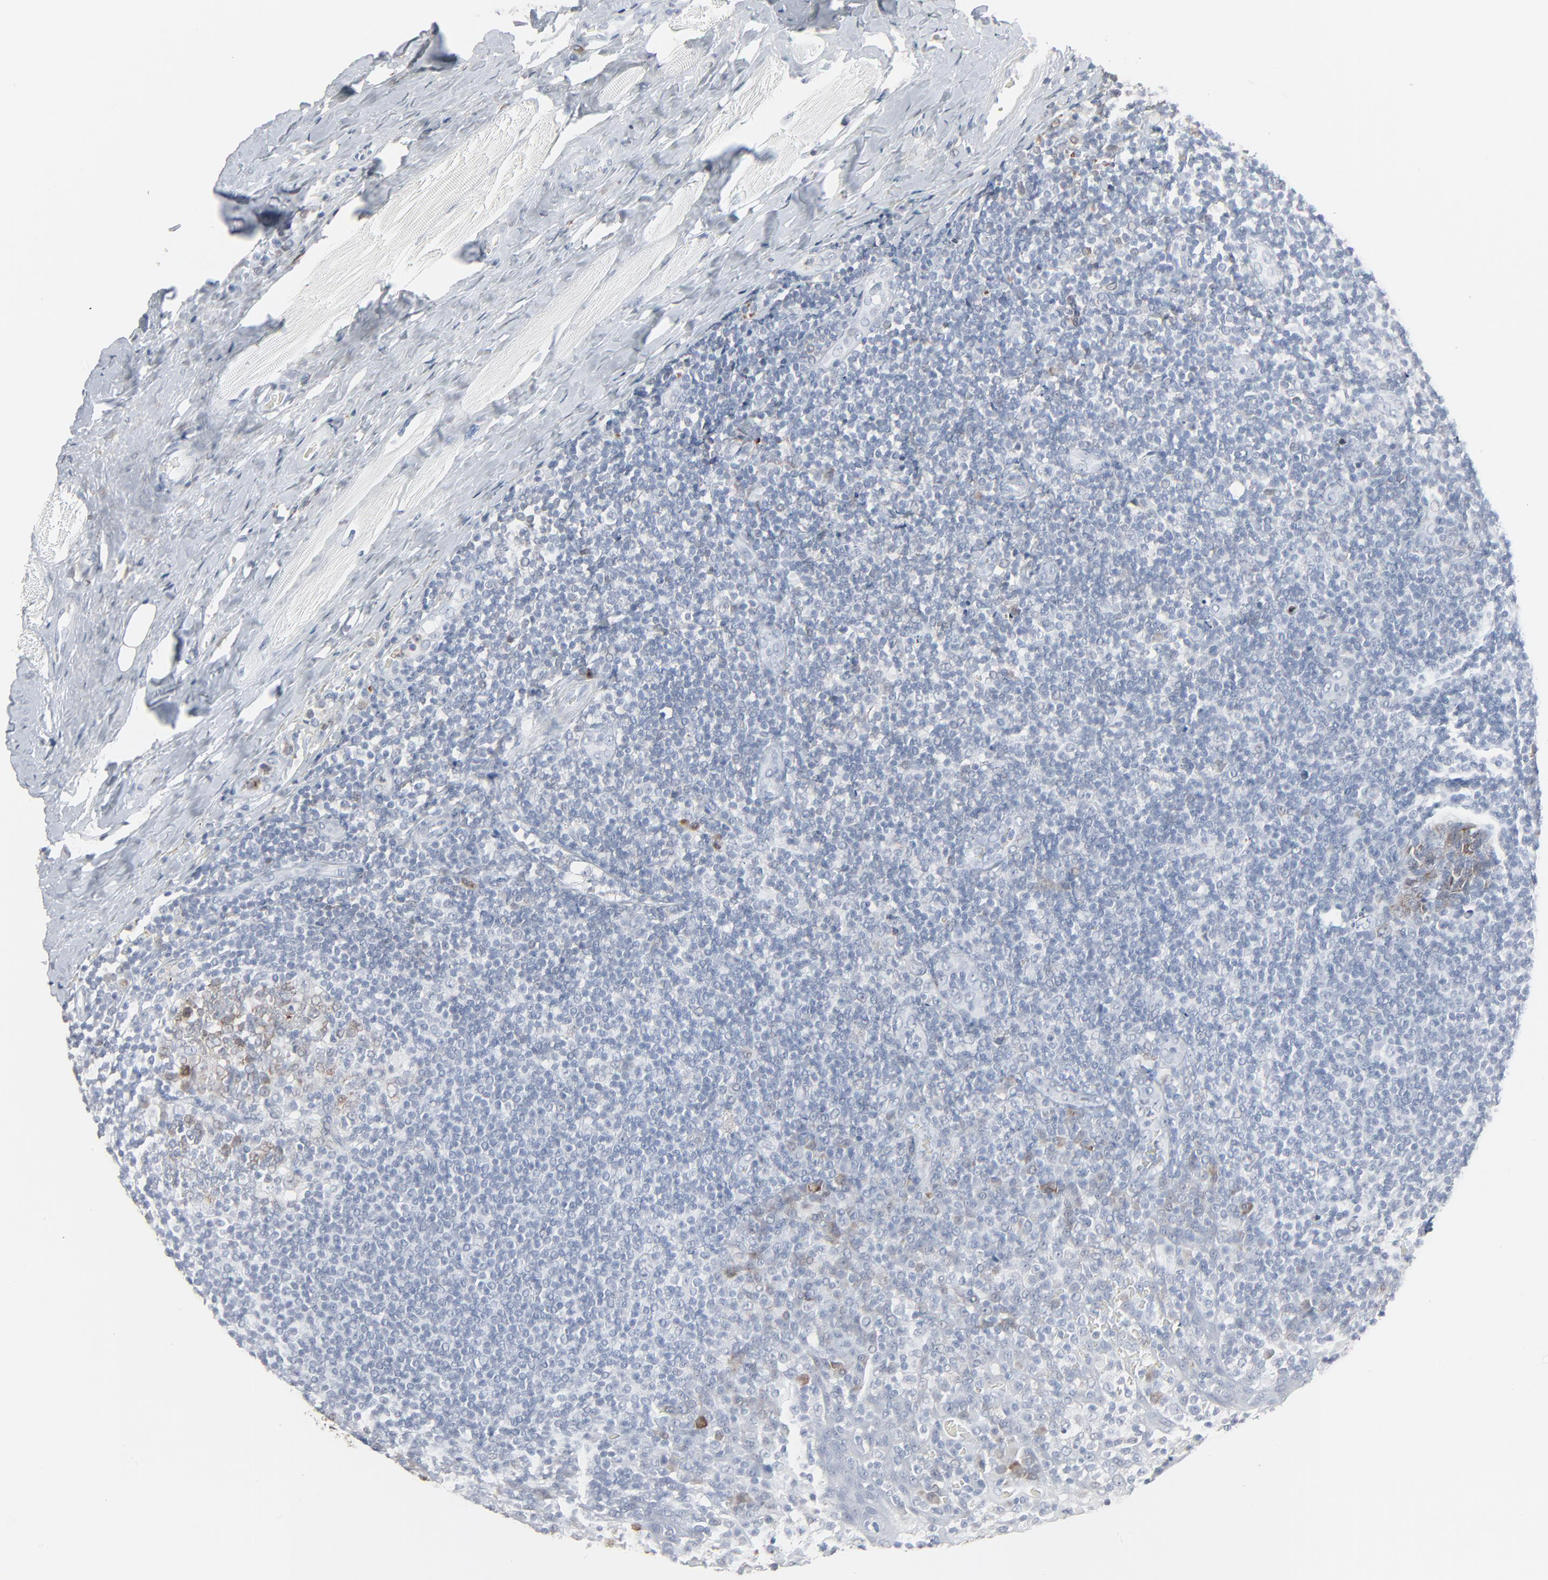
{"staining": {"intensity": "weak", "quantity": "<25%", "location": "cytoplasmic/membranous"}, "tissue": "tonsil", "cell_type": "Germinal center cells", "image_type": "normal", "snomed": [{"axis": "morphology", "description": "Normal tissue, NOS"}, {"axis": "topography", "description": "Tonsil"}], "caption": "High power microscopy photomicrograph of an IHC histopathology image of benign tonsil, revealing no significant staining in germinal center cells.", "gene": "PHGDH", "patient": {"sex": "male", "age": 31}}